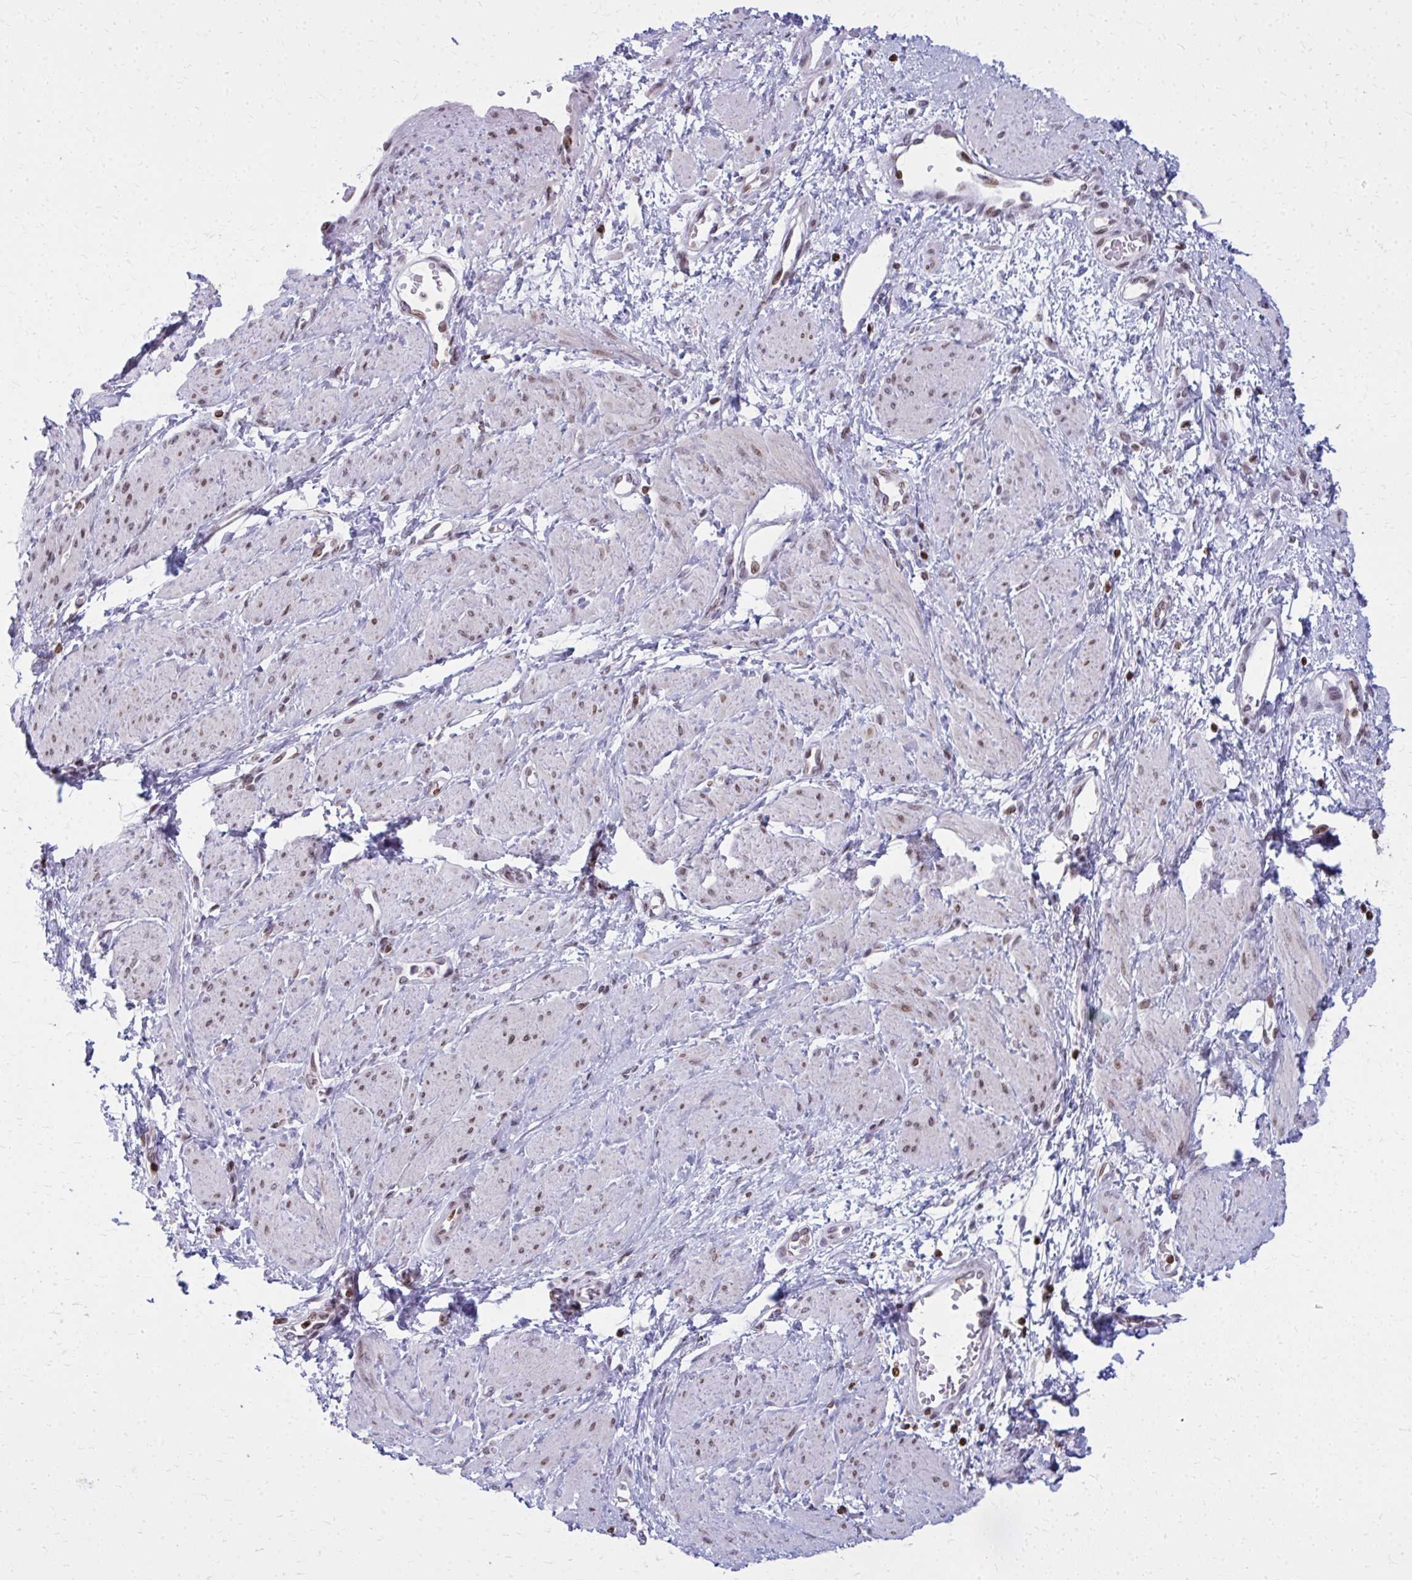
{"staining": {"intensity": "moderate", "quantity": "25%-75%", "location": "nuclear"}, "tissue": "smooth muscle", "cell_type": "Smooth muscle cells", "image_type": "normal", "snomed": [{"axis": "morphology", "description": "Normal tissue, NOS"}, {"axis": "topography", "description": "Smooth muscle"}, {"axis": "topography", "description": "Uterus"}], "caption": "DAB (3,3'-diaminobenzidine) immunohistochemical staining of unremarkable human smooth muscle demonstrates moderate nuclear protein staining in approximately 25%-75% of smooth muscle cells.", "gene": "AP5M1", "patient": {"sex": "female", "age": 39}}